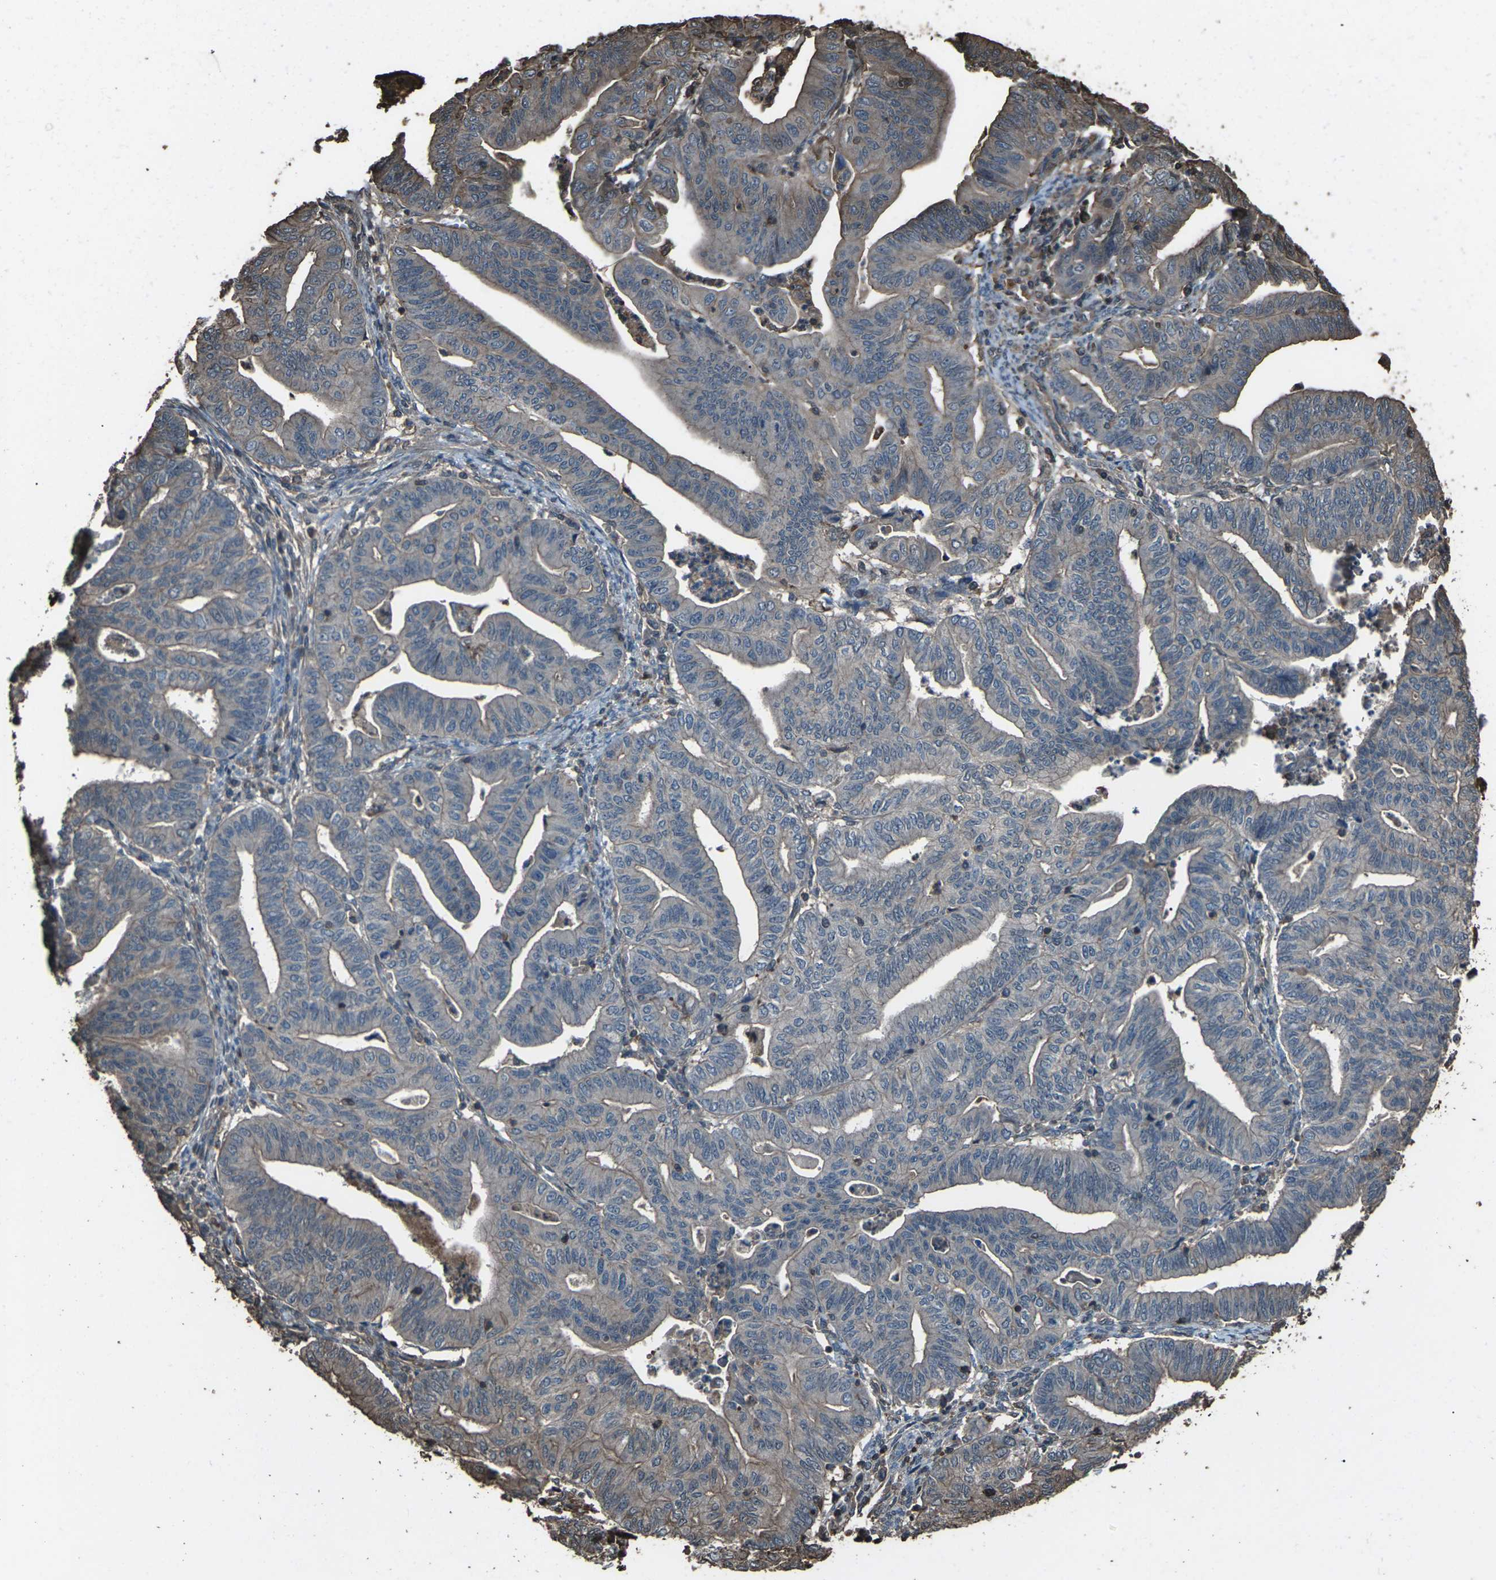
{"staining": {"intensity": "moderate", "quantity": "25%-75%", "location": "cytoplasmic/membranous"}, "tissue": "endometrial cancer", "cell_type": "Tumor cells", "image_type": "cancer", "snomed": [{"axis": "morphology", "description": "Adenocarcinoma, NOS"}, {"axis": "topography", "description": "Endometrium"}], "caption": "Immunohistochemical staining of human endometrial cancer demonstrates moderate cytoplasmic/membranous protein staining in about 25%-75% of tumor cells.", "gene": "DHPS", "patient": {"sex": "female", "age": 79}}